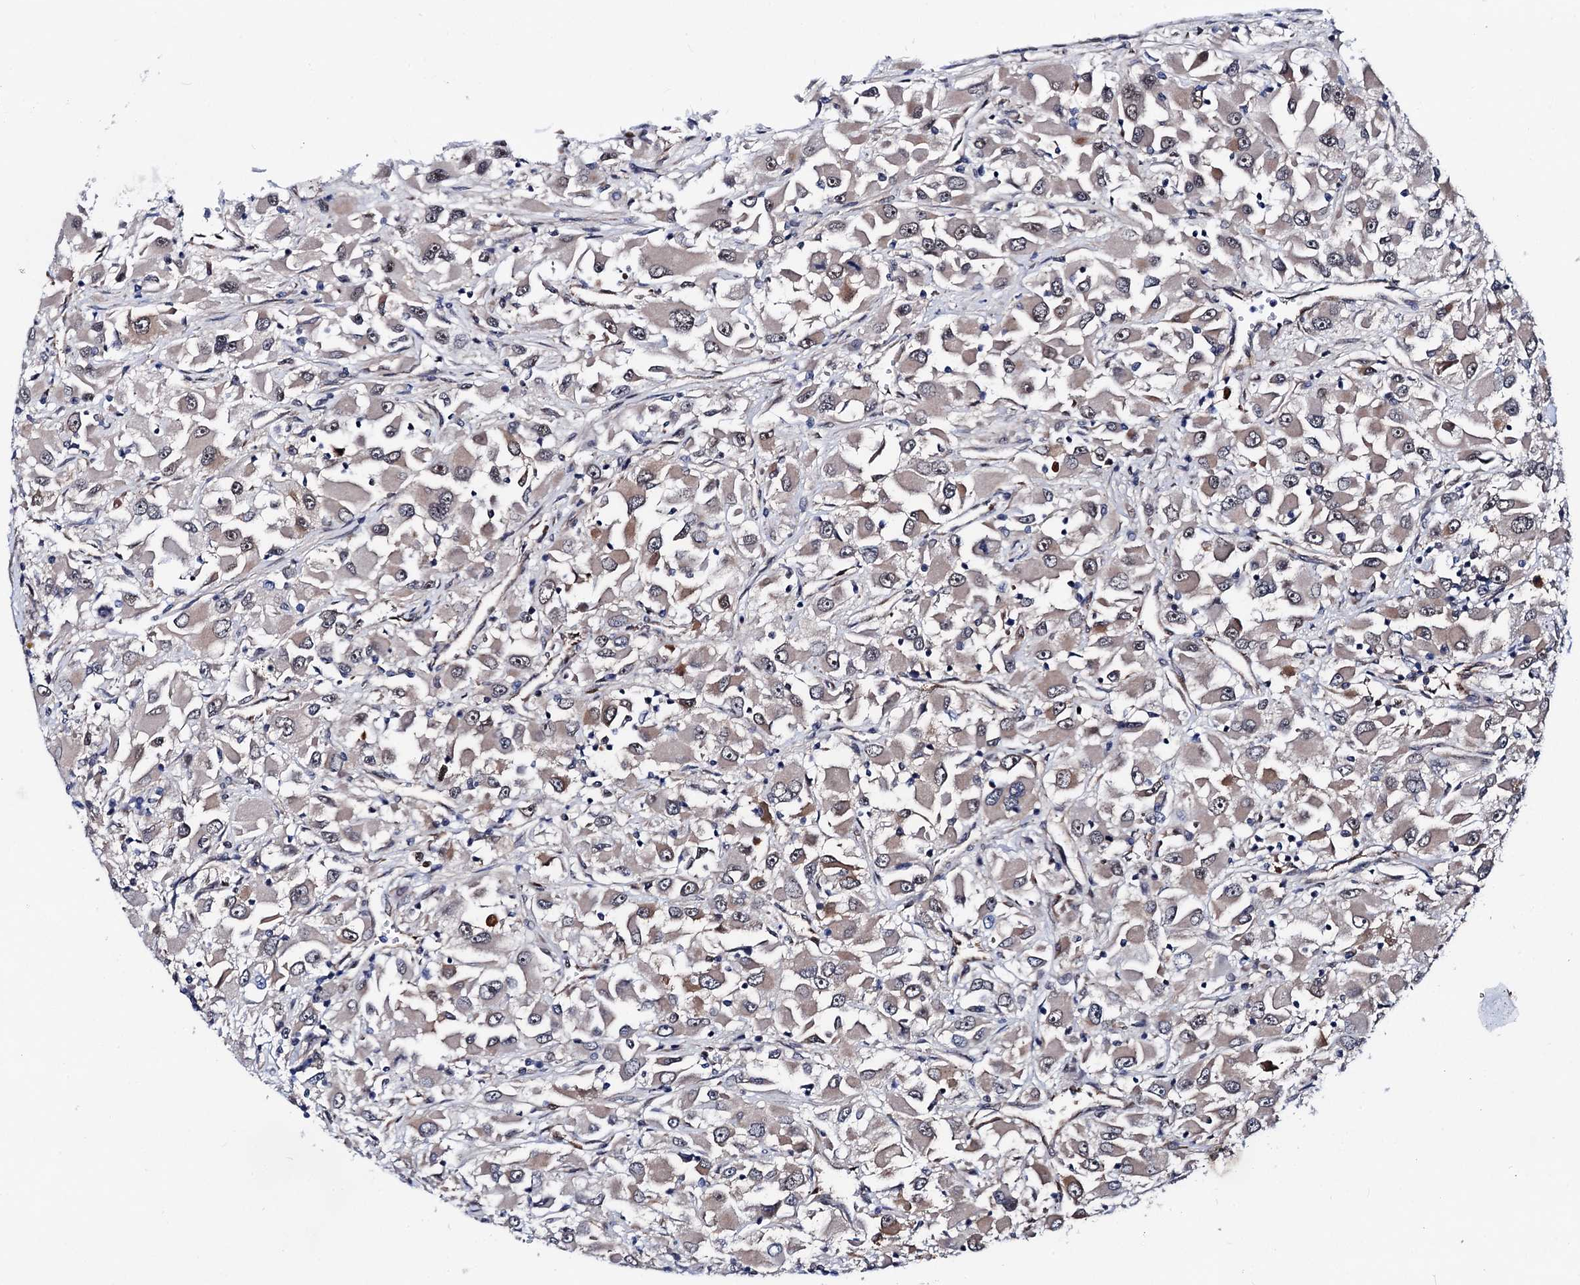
{"staining": {"intensity": "weak", "quantity": ">75%", "location": "cytoplasmic/membranous"}, "tissue": "renal cancer", "cell_type": "Tumor cells", "image_type": "cancer", "snomed": [{"axis": "morphology", "description": "Adenocarcinoma, NOS"}, {"axis": "topography", "description": "Kidney"}], "caption": "Protein expression analysis of human renal cancer reveals weak cytoplasmic/membranous staining in approximately >75% of tumor cells.", "gene": "COA4", "patient": {"sex": "female", "age": 52}}